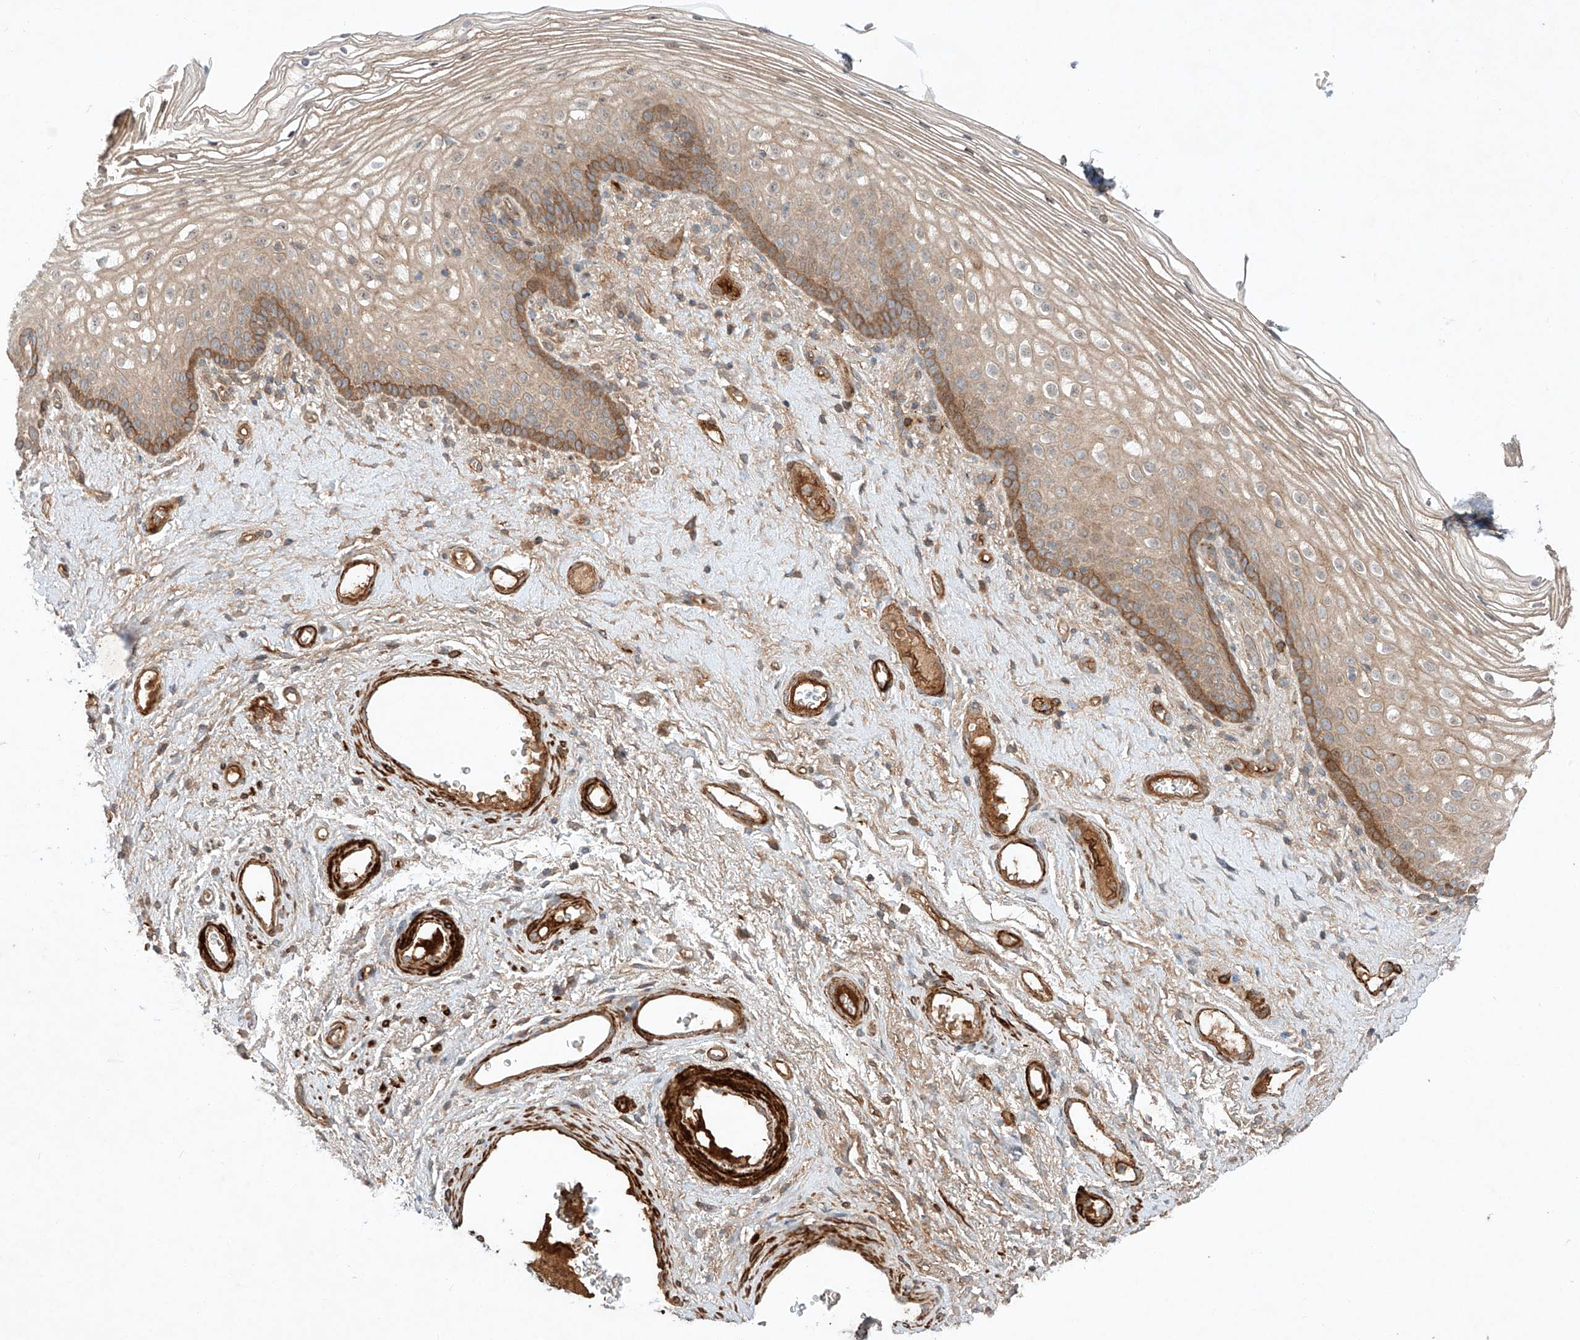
{"staining": {"intensity": "moderate", "quantity": "<25%", "location": "cytoplasmic/membranous"}, "tissue": "vagina", "cell_type": "Squamous epithelial cells", "image_type": "normal", "snomed": [{"axis": "morphology", "description": "Normal tissue, NOS"}, {"axis": "topography", "description": "Vagina"}], "caption": "Vagina was stained to show a protein in brown. There is low levels of moderate cytoplasmic/membranous positivity in approximately <25% of squamous epithelial cells. The staining was performed using DAB, with brown indicating positive protein expression. Nuclei are stained blue with hematoxylin.", "gene": "ARHGAP33", "patient": {"sex": "female", "age": 60}}